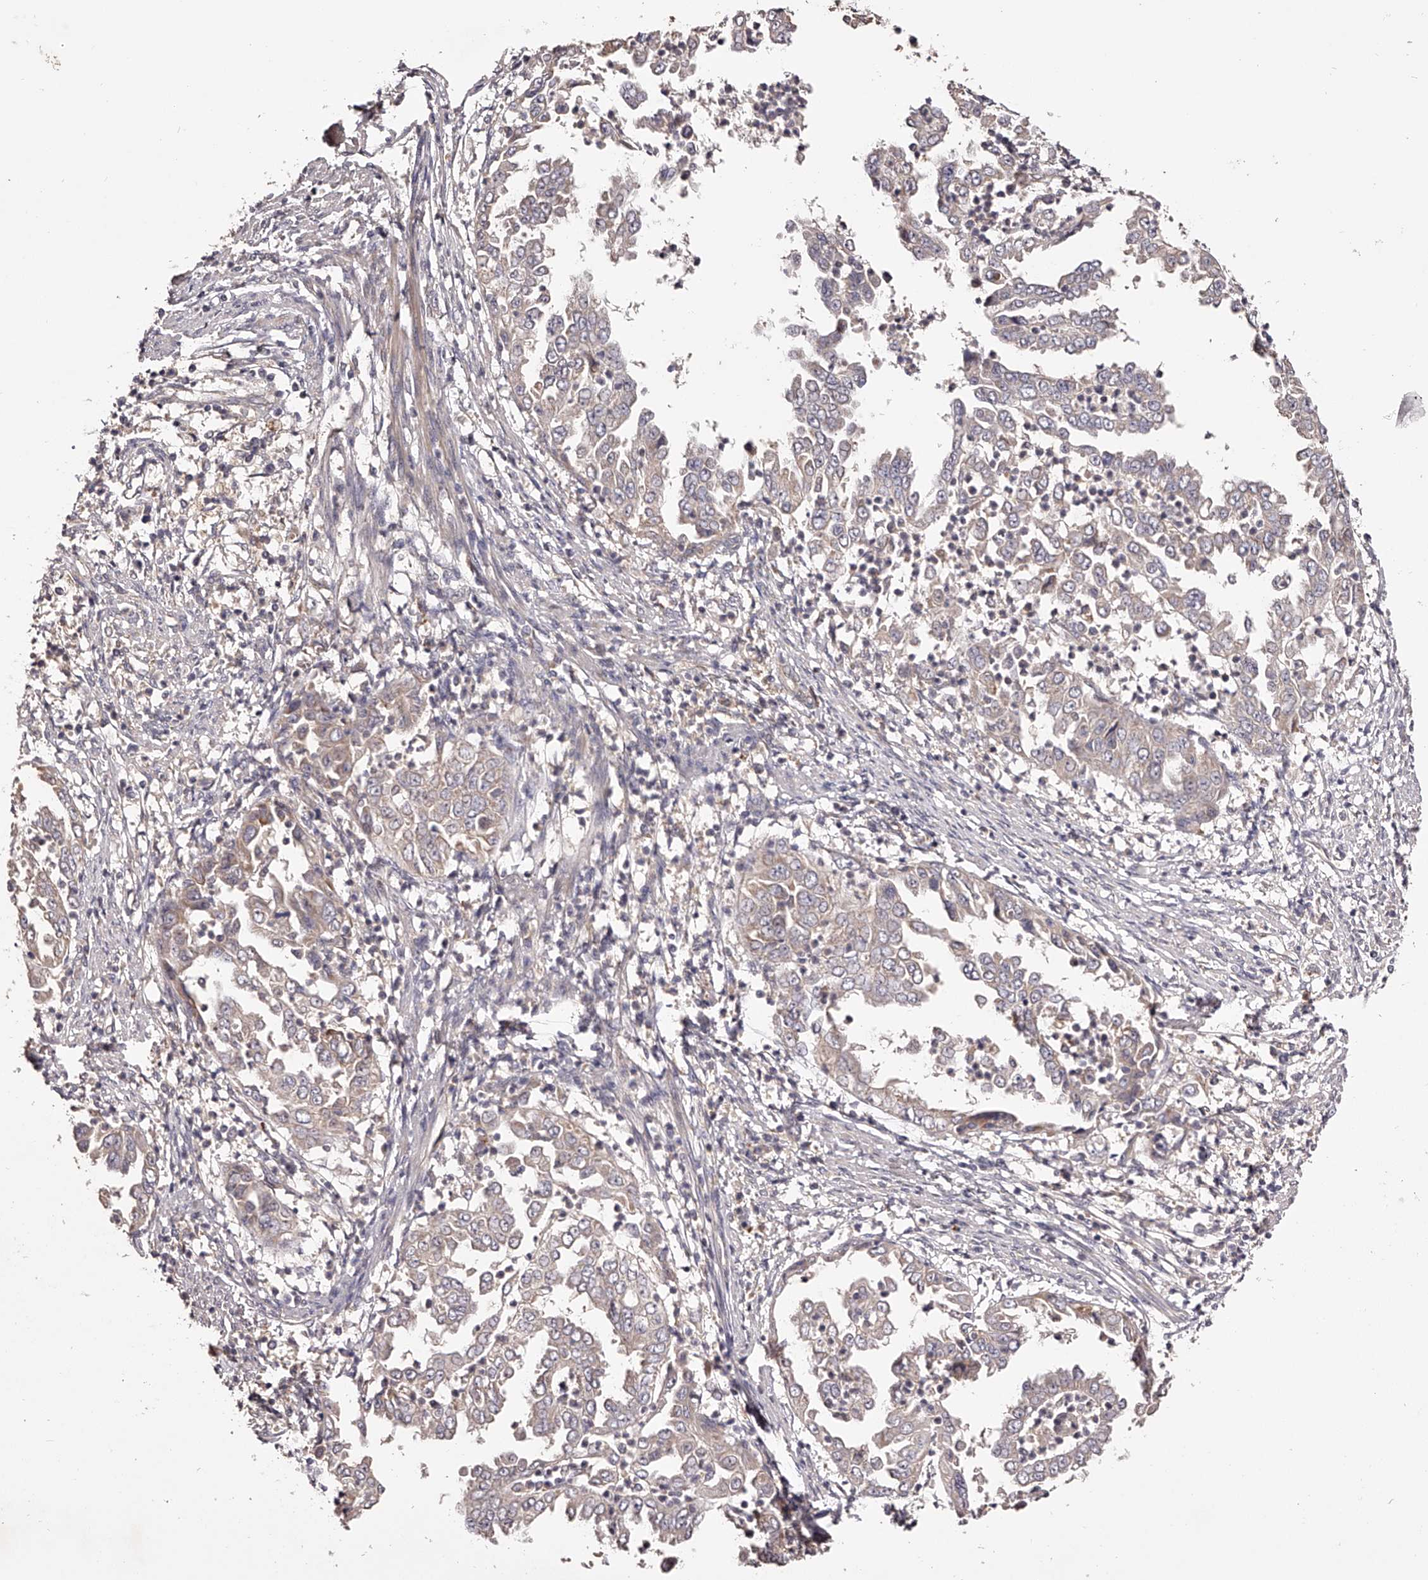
{"staining": {"intensity": "weak", "quantity": "25%-75%", "location": "cytoplasmic/membranous"}, "tissue": "endometrial cancer", "cell_type": "Tumor cells", "image_type": "cancer", "snomed": [{"axis": "morphology", "description": "Adenocarcinoma, NOS"}, {"axis": "topography", "description": "Endometrium"}], "caption": "Adenocarcinoma (endometrial) stained for a protein (brown) demonstrates weak cytoplasmic/membranous positive staining in about 25%-75% of tumor cells.", "gene": "ODF2L", "patient": {"sex": "female", "age": 85}}